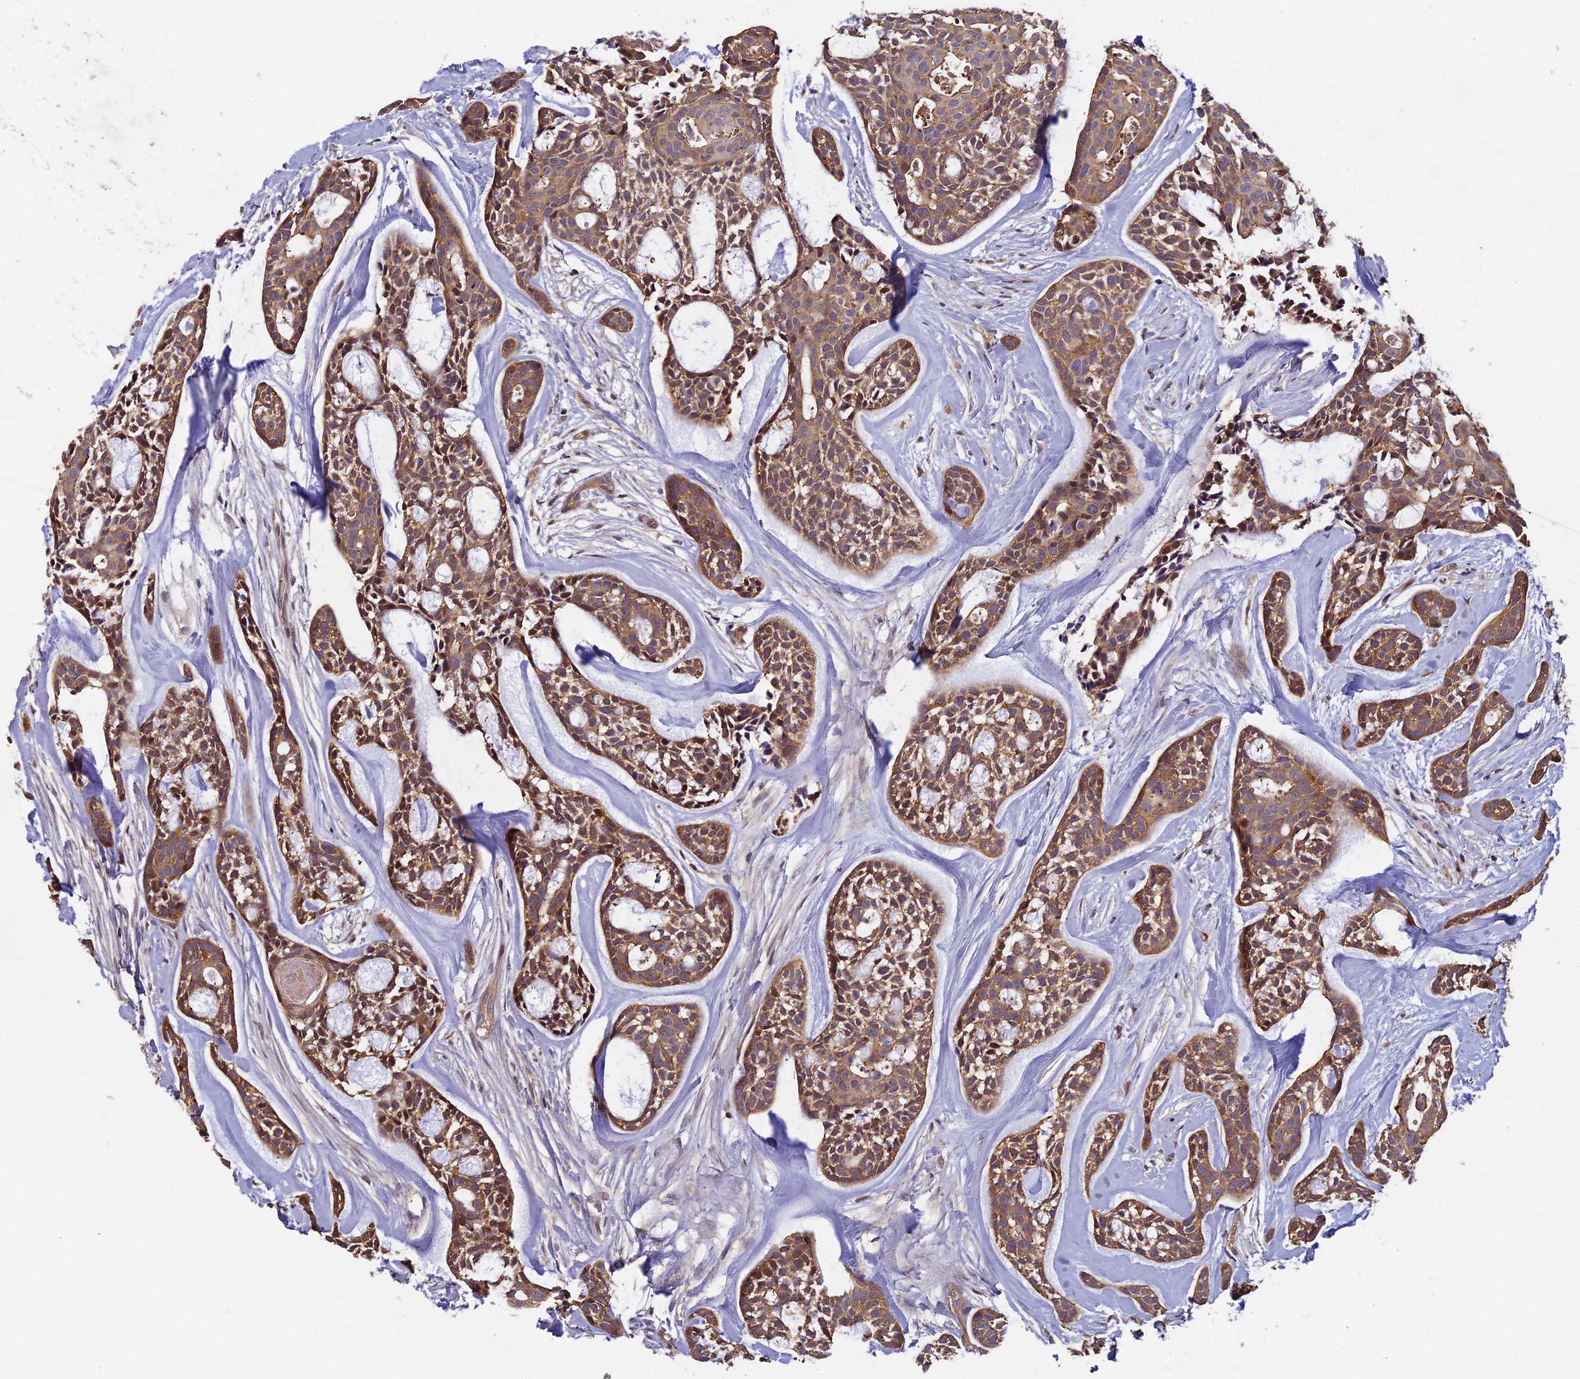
{"staining": {"intensity": "moderate", "quantity": ">75%", "location": "cytoplasmic/membranous"}, "tissue": "head and neck cancer", "cell_type": "Tumor cells", "image_type": "cancer", "snomed": [{"axis": "morphology", "description": "Adenocarcinoma, NOS"}, {"axis": "topography", "description": "Subcutis"}, {"axis": "topography", "description": "Head-Neck"}], "caption": "Immunohistochemistry histopathology image of neoplastic tissue: human head and neck adenocarcinoma stained using IHC reveals medium levels of moderate protein expression localized specifically in the cytoplasmic/membranous of tumor cells, appearing as a cytoplasmic/membranous brown color.", "gene": "PIKFYVE", "patient": {"sex": "female", "age": 73}}